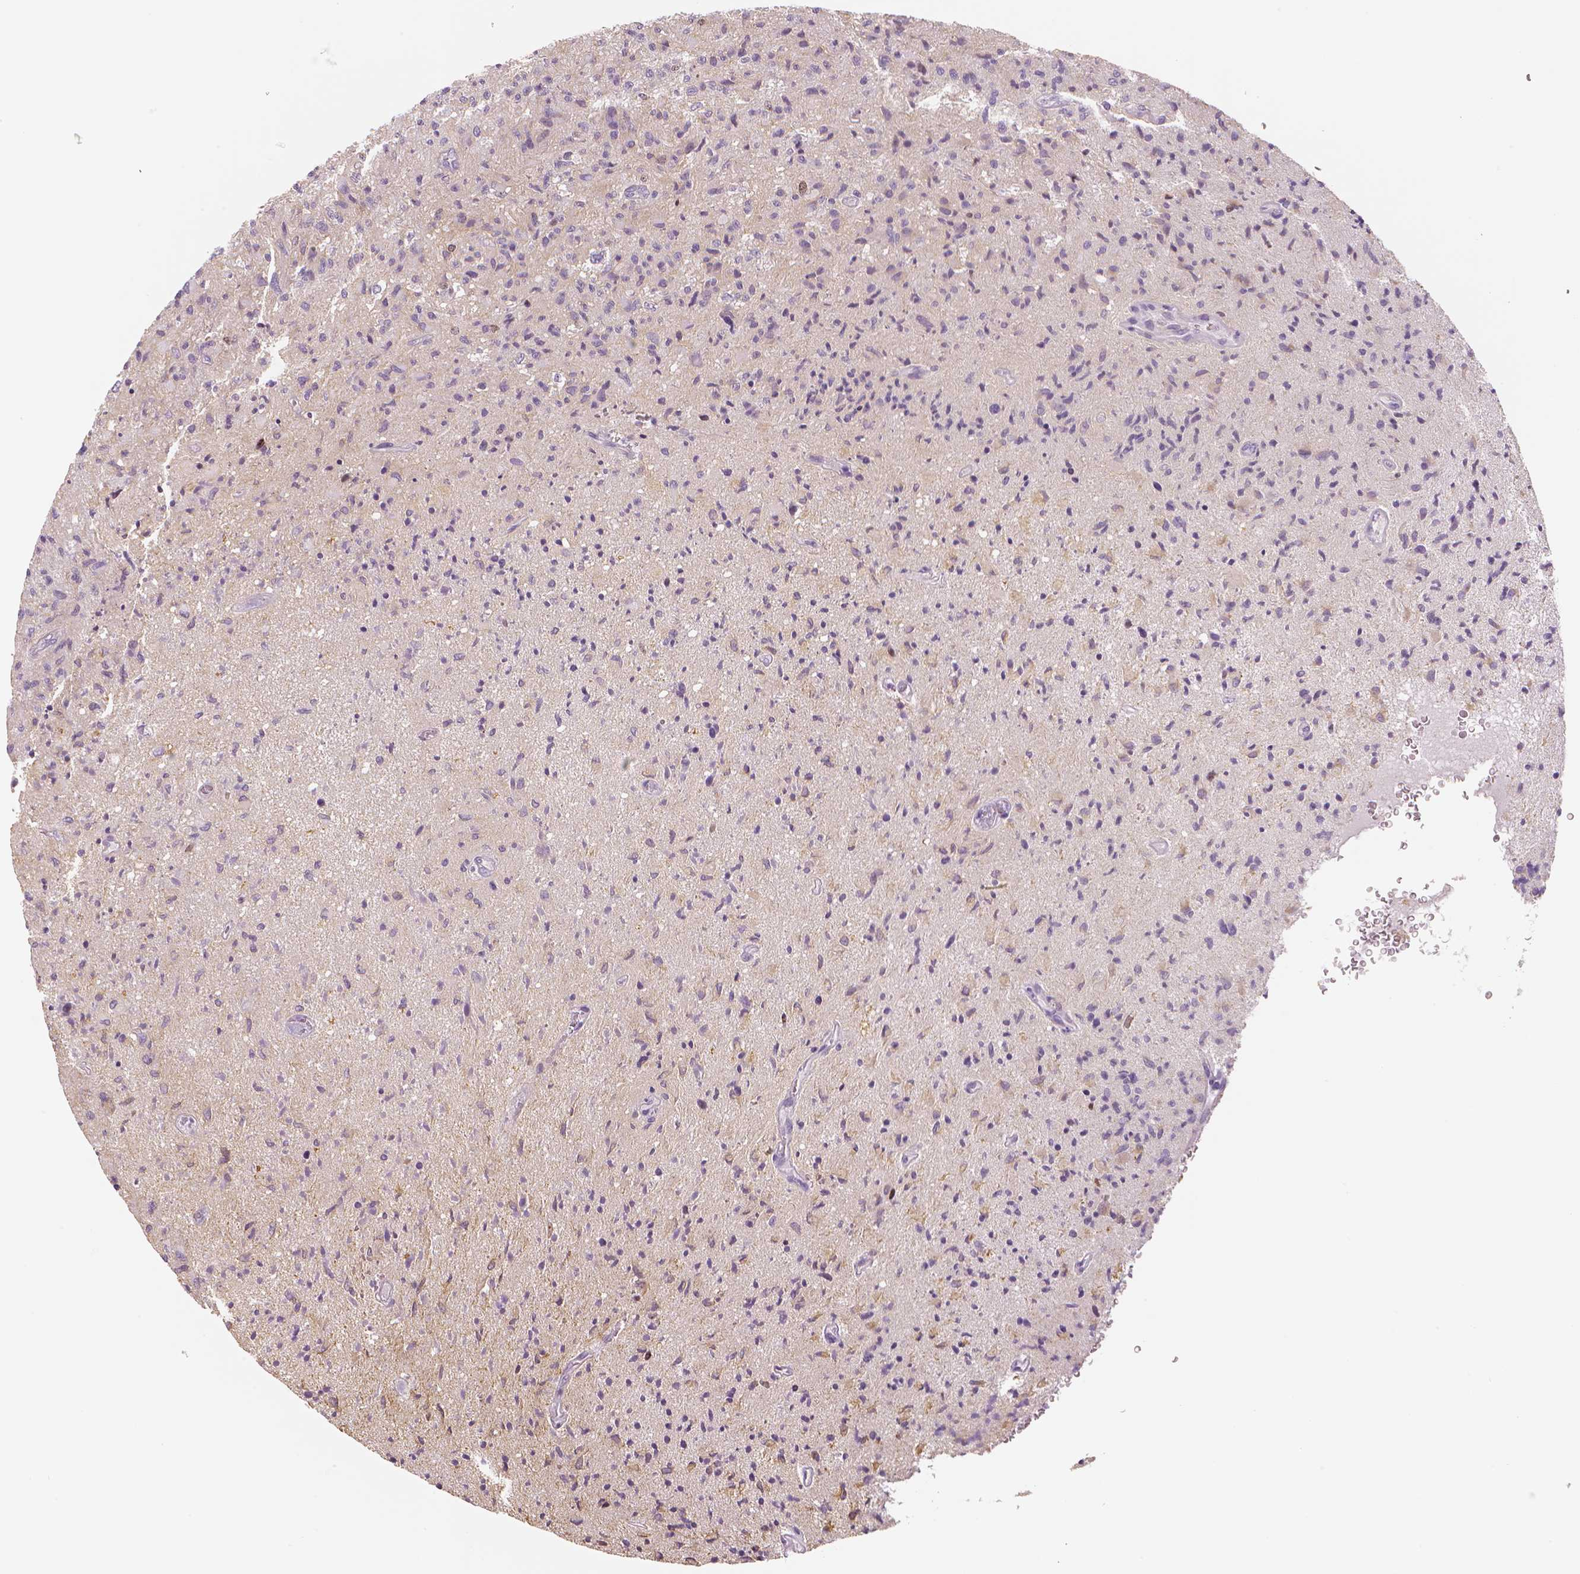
{"staining": {"intensity": "negative", "quantity": "none", "location": "none"}, "tissue": "glioma", "cell_type": "Tumor cells", "image_type": "cancer", "snomed": [{"axis": "morphology", "description": "Glioma, malignant, High grade"}, {"axis": "topography", "description": "Brain"}], "caption": "Immunohistochemistry (IHC) image of neoplastic tissue: malignant glioma (high-grade) stained with DAB reveals no significant protein expression in tumor cells.", "gene": "MKI67", "patient": {"sex": "male", "age": 54}}